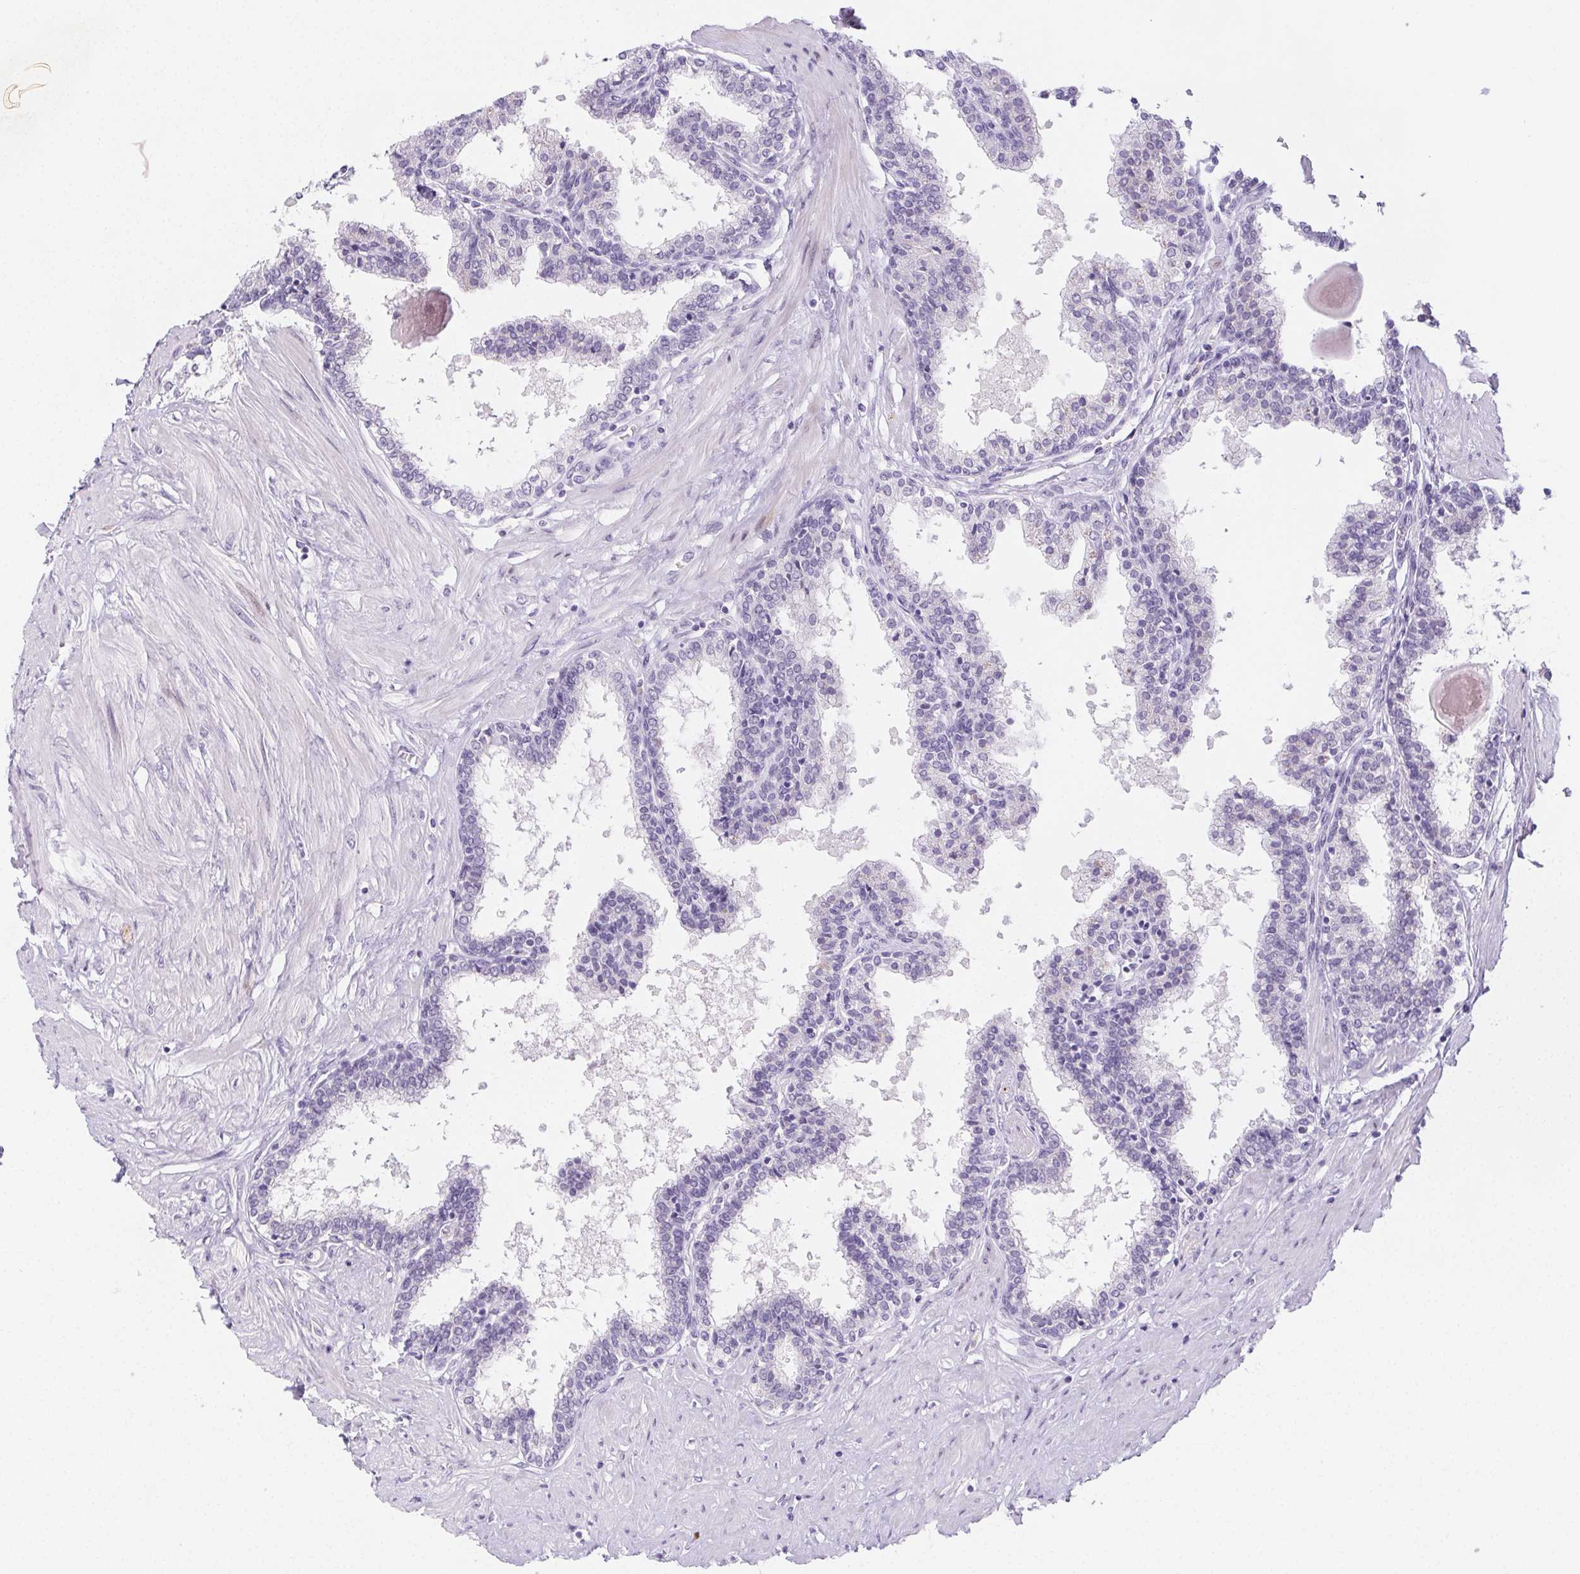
{"staining": {"intensity": "negative", "quantity": "none", "location": "none"}, "tissue": "prostate", "cell_type": "Glandular cells", "image_type": "normal", "snomed": [{"axis": "morphology", "description": "Normal tissue, NOS"}, {"axis": "topography", "description": "Prostate"}], "caption": "Immunohistochemical staining of unremarkable prostate exhibits no significant staining in glandular cells. (Immunohistochemistry (ihc), brightfield microscopy, high magnification).", "gene": "ST8SIA3", "patient": {"sex": "male", "age": 55}}